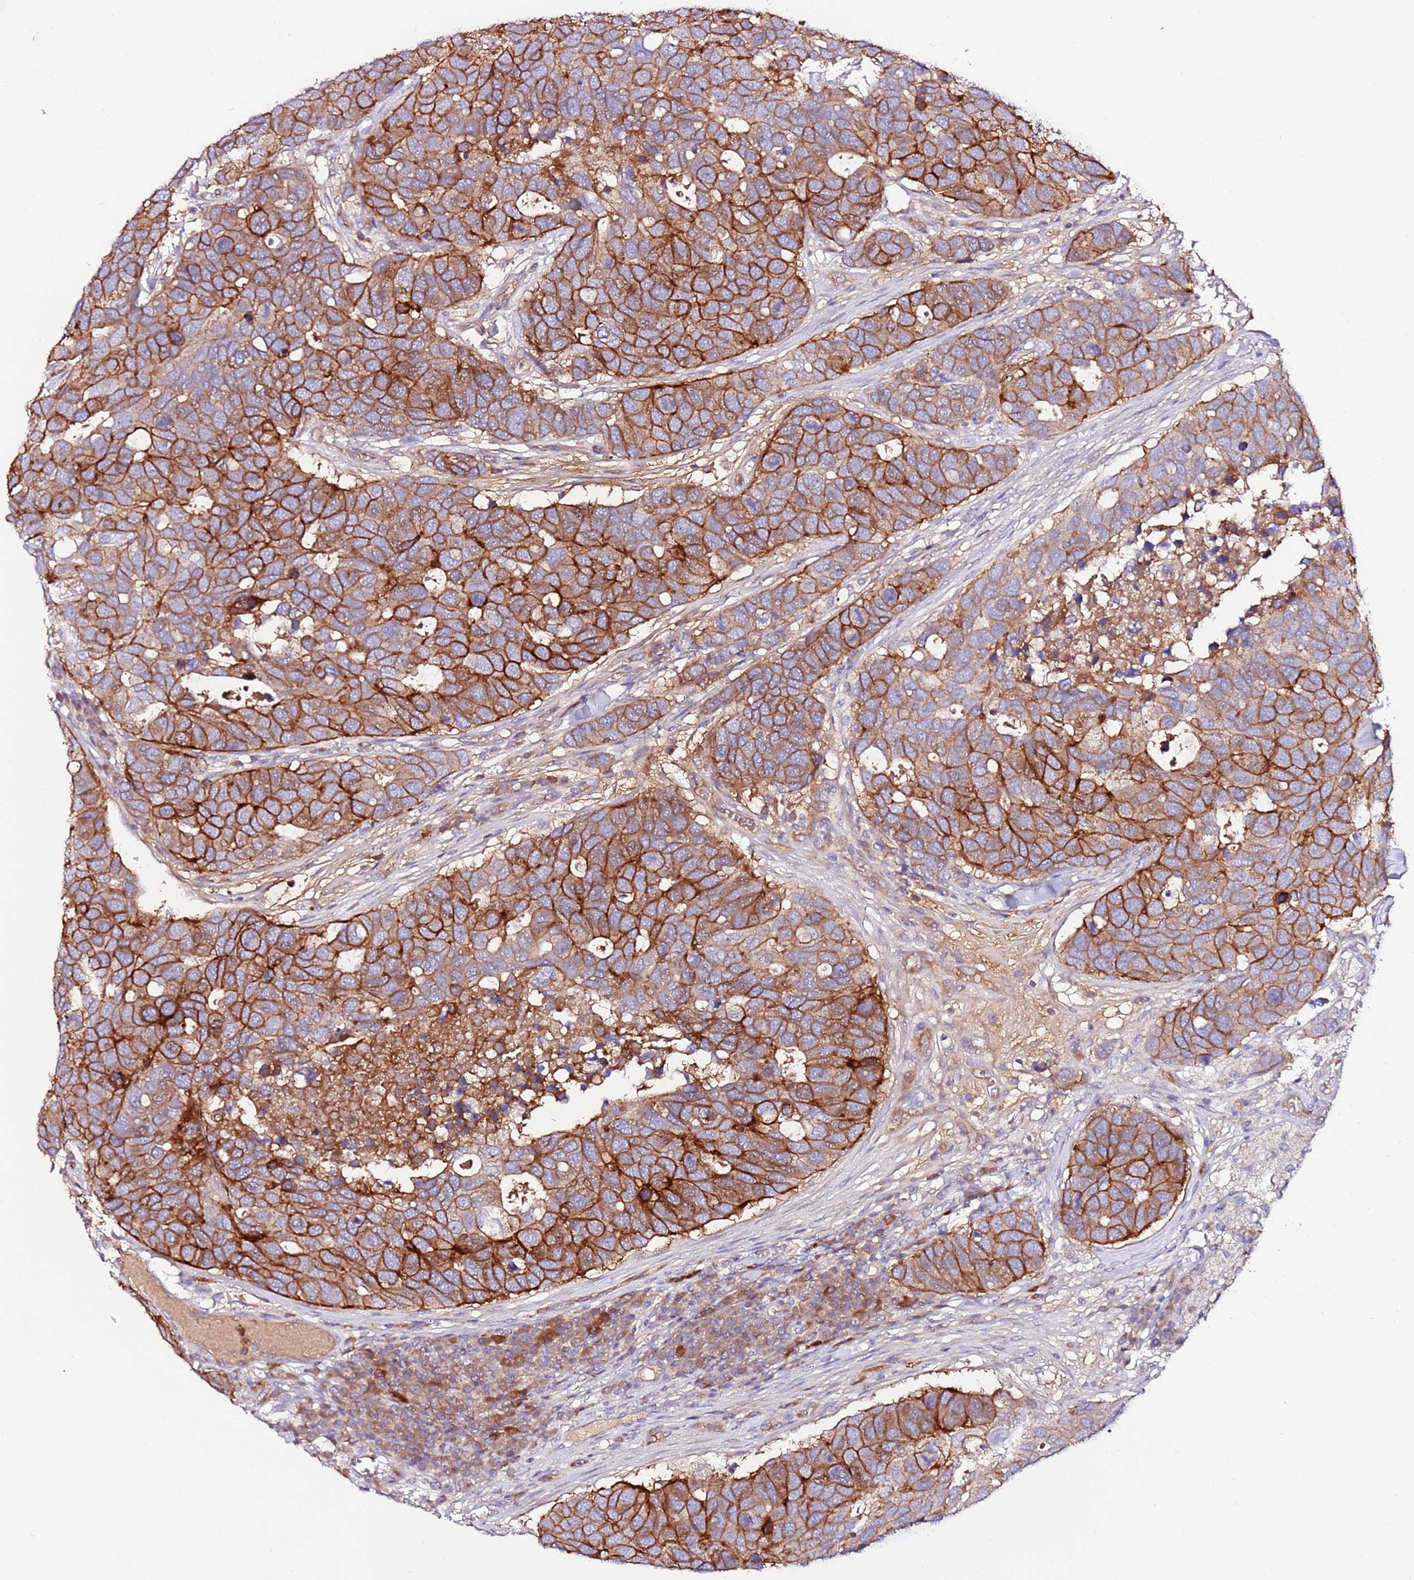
{"staining": {"intensity": "strong", "quantity": ">75%", "location": "cytoplasmic/membranous"}, "tissue": "breast cancer", "cell_type": "Tumor cells", "image_type": "cancer", "snomed": [{"axis": "morphology", "description": "Duct carcinoma"}, {"axis": "topography", "description": "Breast"}], "caption": "Protein staining of breast cancer tissue exhibits strong cytoplasmic/membranous staining in approximately >75% of tumor cells. Nuclei are stained in blue.", "gene": "FLVCR1", "patient": {"sex": "female", "age": 83}}